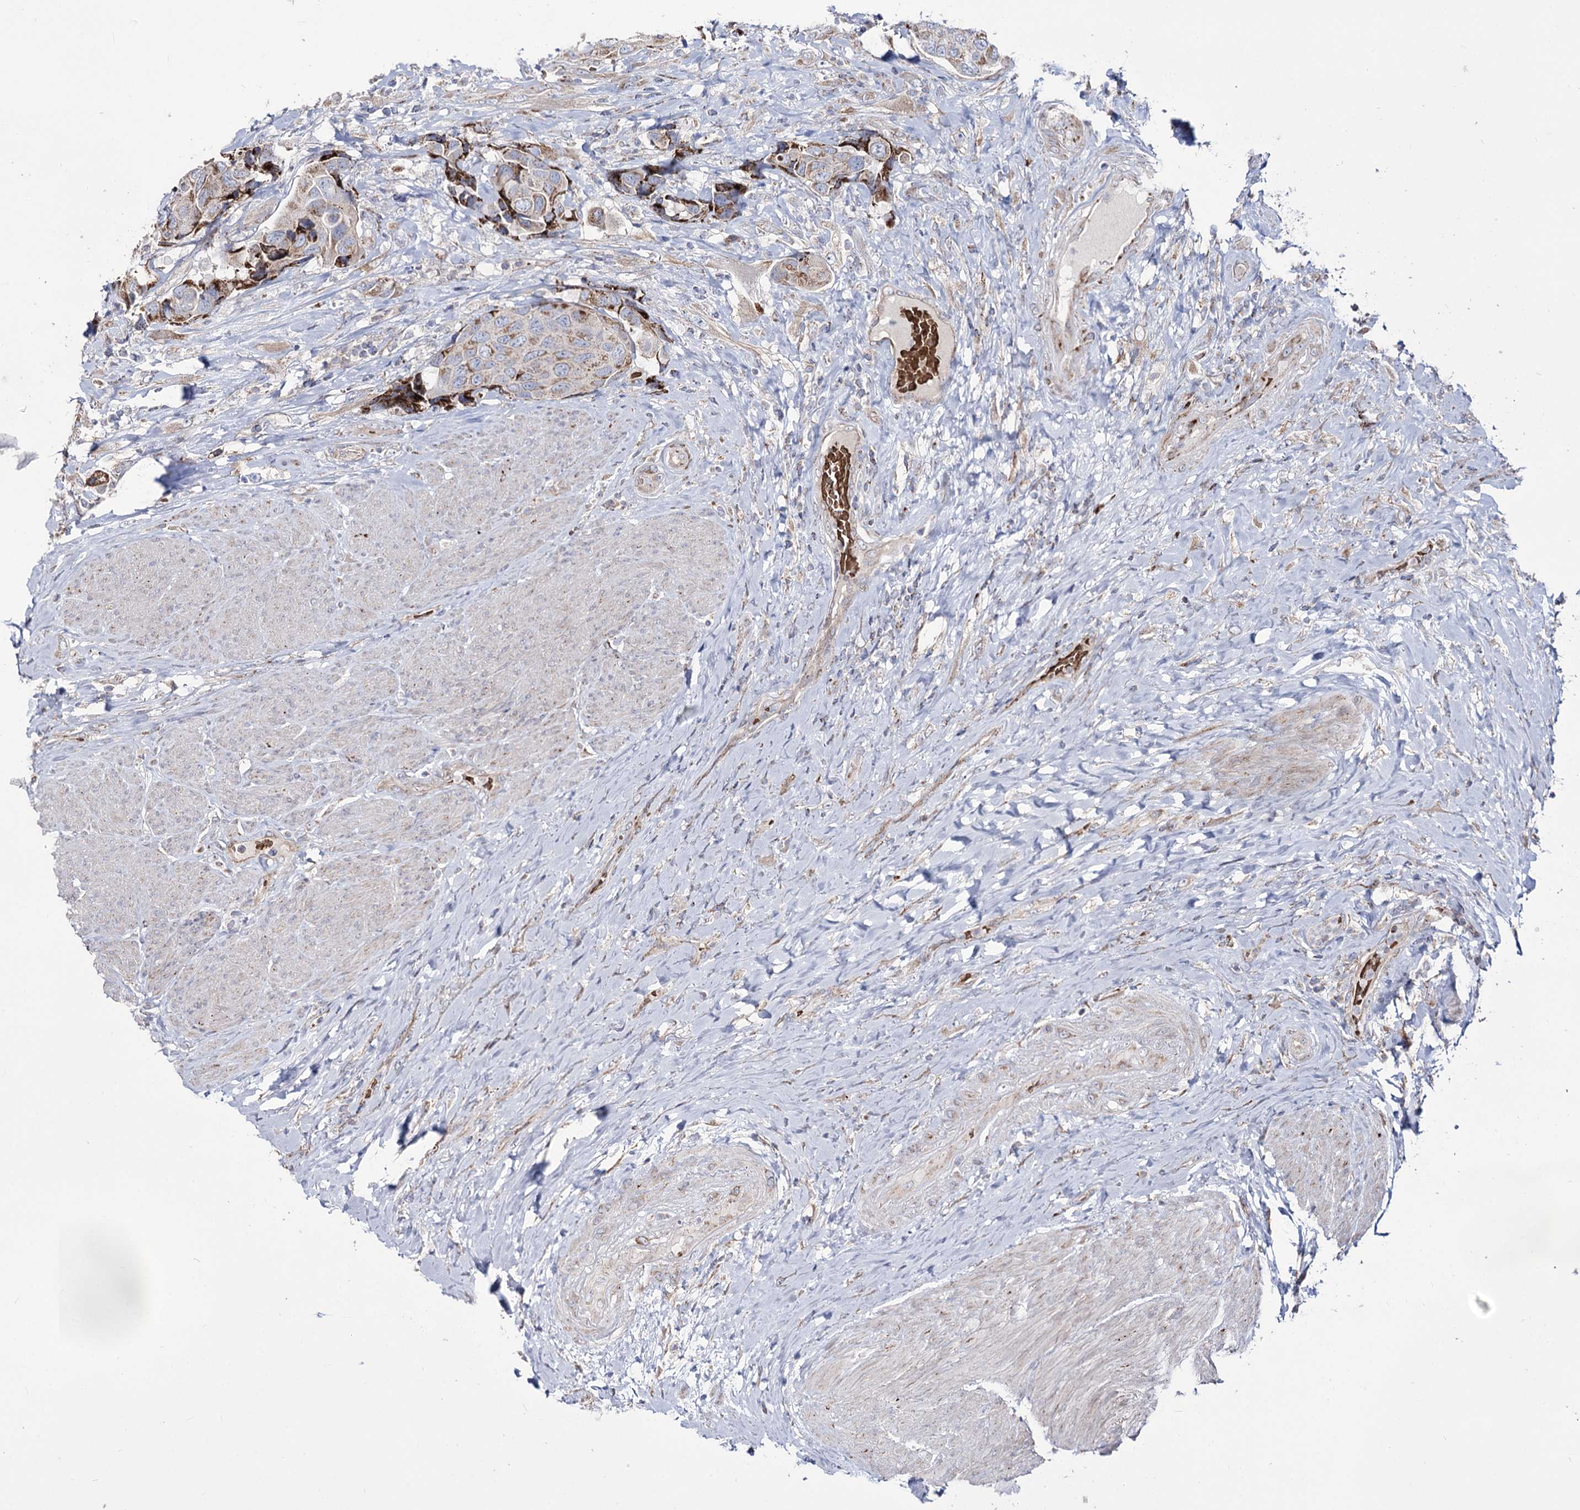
{"staining": {"intensity": "strong", "quantity": "<25%", "location": "cytoplasmic/membranous"}, "tissue": "urothelial cancer", "cell_type": "Tumor cells", "image_type": "cancer", "snomed": [{"axis": "morphology", "description": "Urothelial carcinoma, High grade"}, {"axis": "topography", "description": "Urinary bladder"}], "caption": "Immunohistochemical staining of urothelial cancer displays medium levels of strong cytoplasmic/membranous protein staining in about <25% of tumor cells.", "gene": "OSBPL5", "patient": {"sex": "male", "age": 74}}